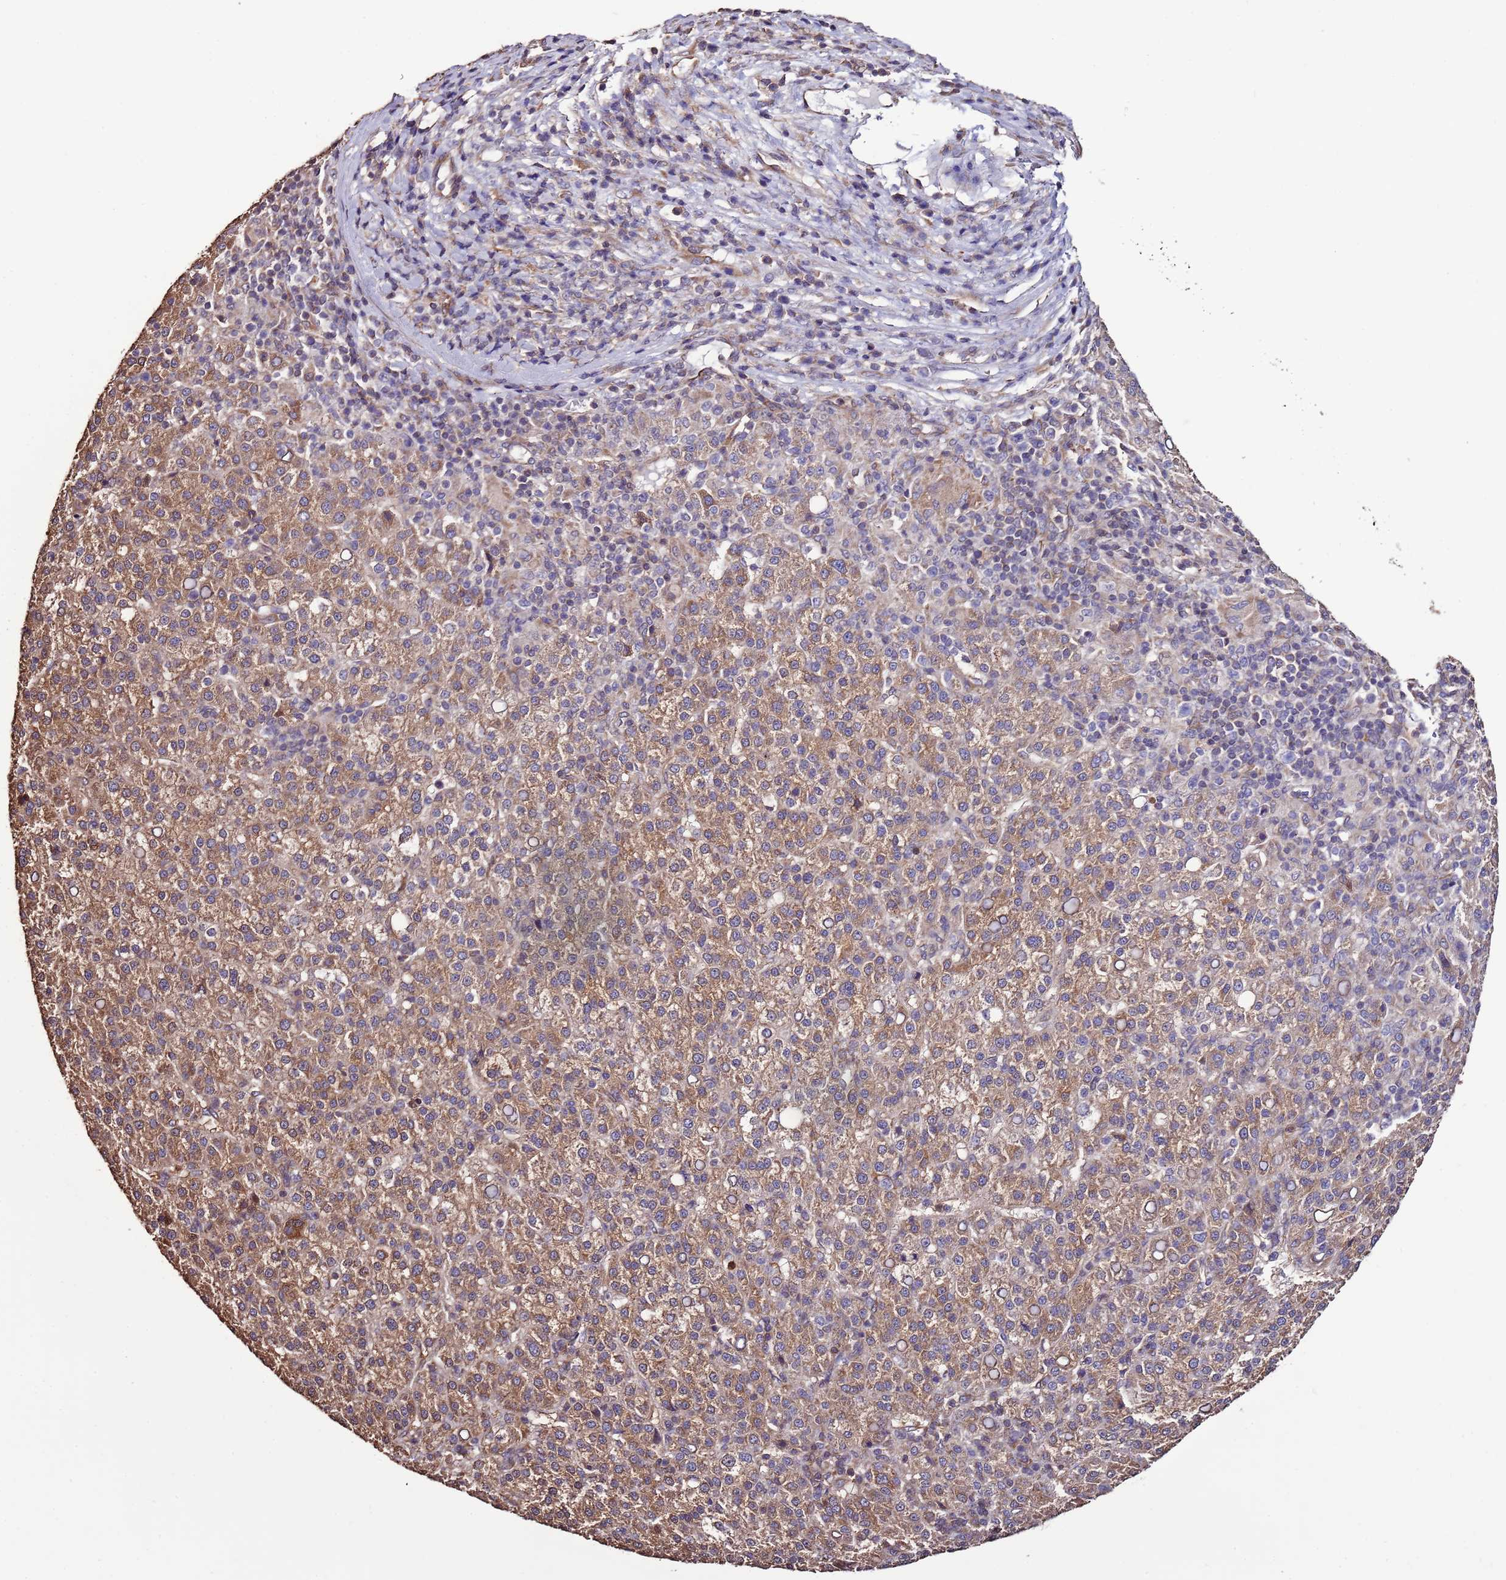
{"staining": {"intensity": "moderate", "quantity": "25%-75%", "location": "cytoplasmic/membranous"}, "tissue": "liver cancer", "cell_type": "Tumor cells", "image_type": "cancer", "snomed": [{"axis": "morphology", "description": "Carcinoma, Hepatocellular, NOS"}, {"axis": "topography", "description": "Liver"}], "caption": "Brown immunohistochemical staining in liver cancer (hepatocellular carcinoma) exhibits moderate cytoplasmic/membranous expression in about 25%-75% of tumor cells.", "gene": "SLC41A3", "patient": {"sex": "female", "age": 58}}